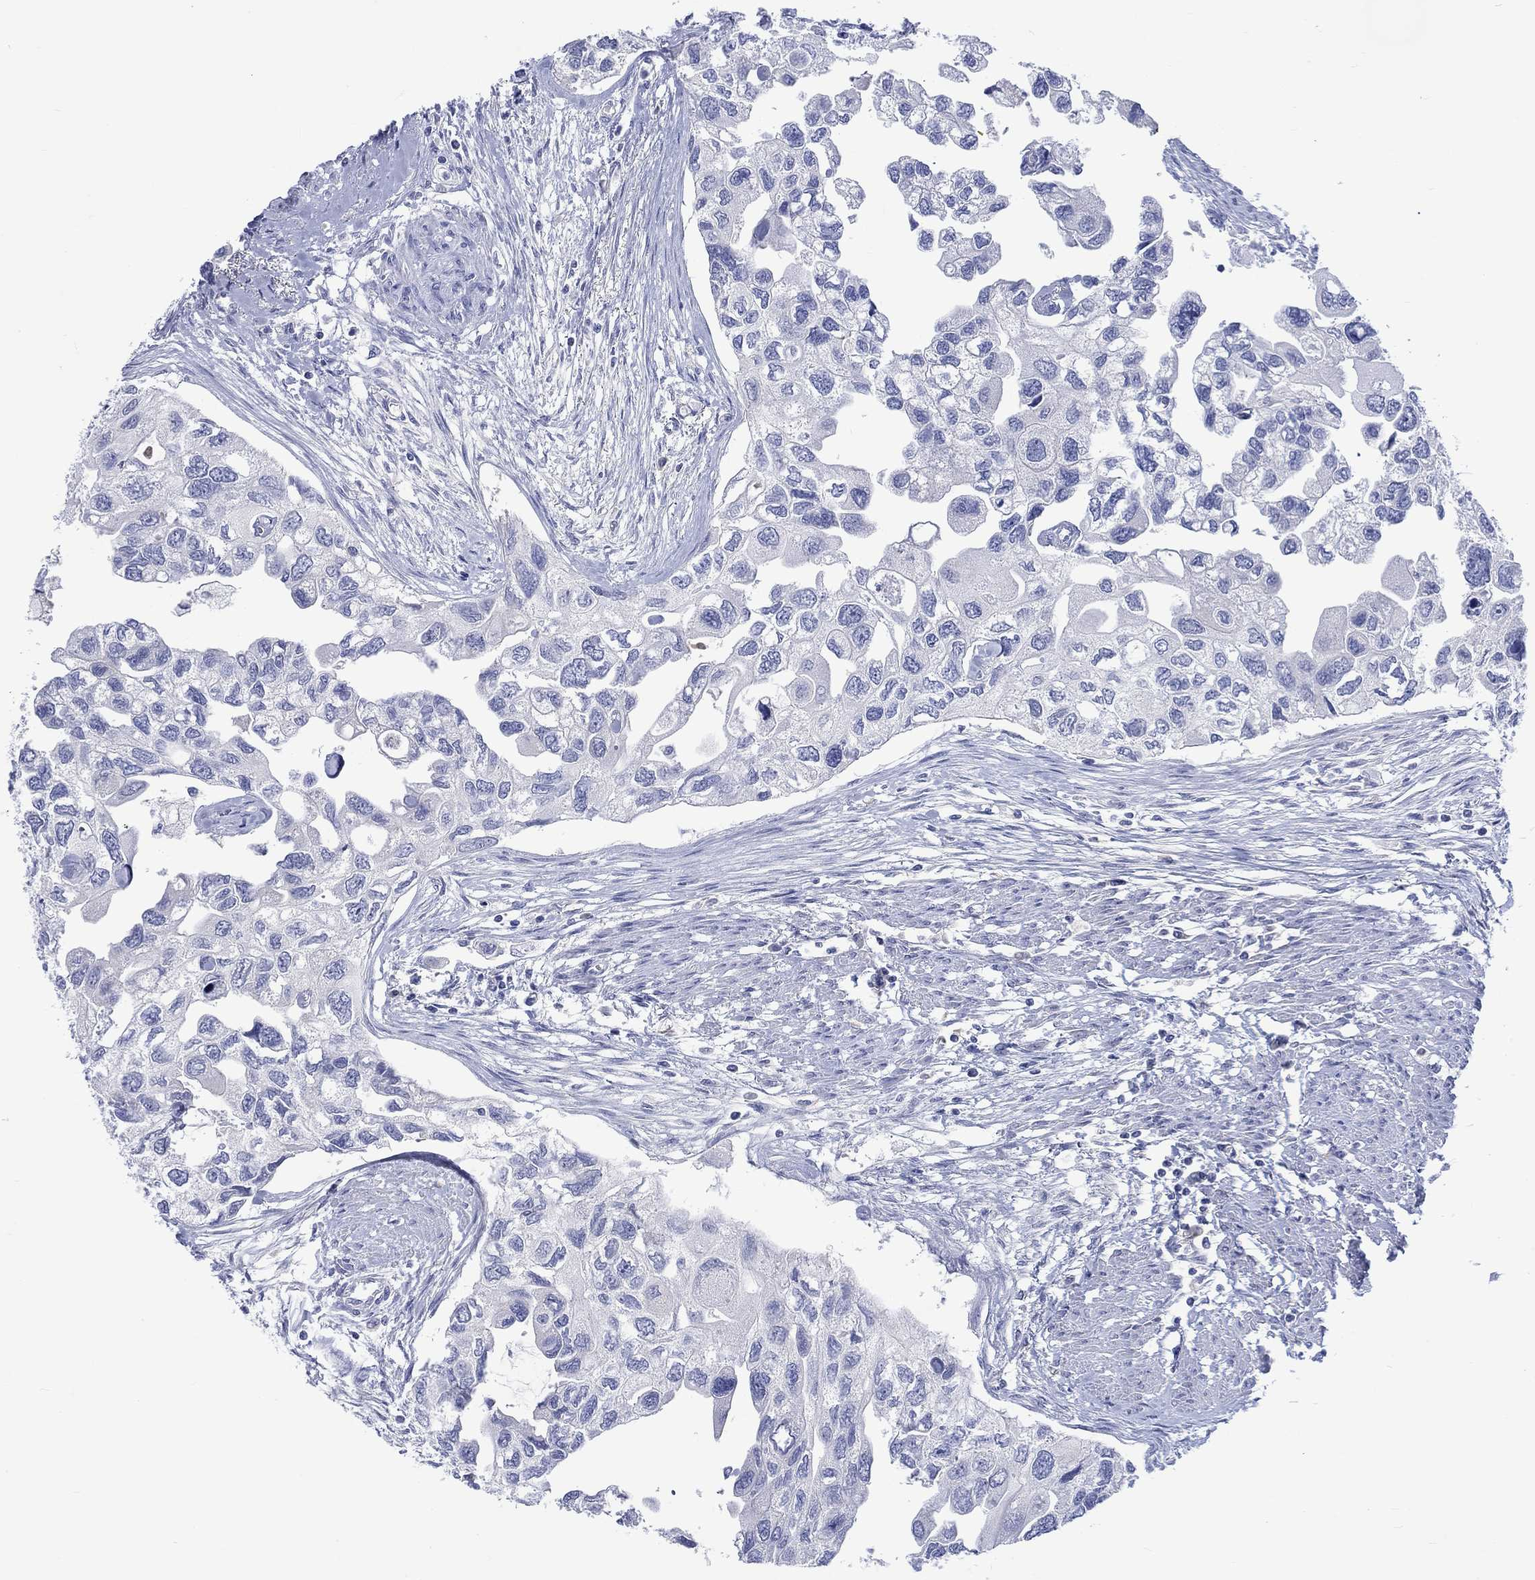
{"staining": {"intensity": "negative", "quantity": "none", "location": "none"}, "tissue": "urothelial cancer", "cell_type": "Tumor cells", "image_type": "cancer", "snomed": [{"axis": "morphology", "description": "Urothelial carcinoma, High grade"}, {"axis": "topography", "description": "Urinary bladder"}], "caption": "High power microscopy photomicrograph of an immunohistochemistry (IHC) micrograph of urothelial cancer, revealing no significant expression in tumor cells.", "gene": "CACNG3", "patient": {"sex": "male", "age": 59}}